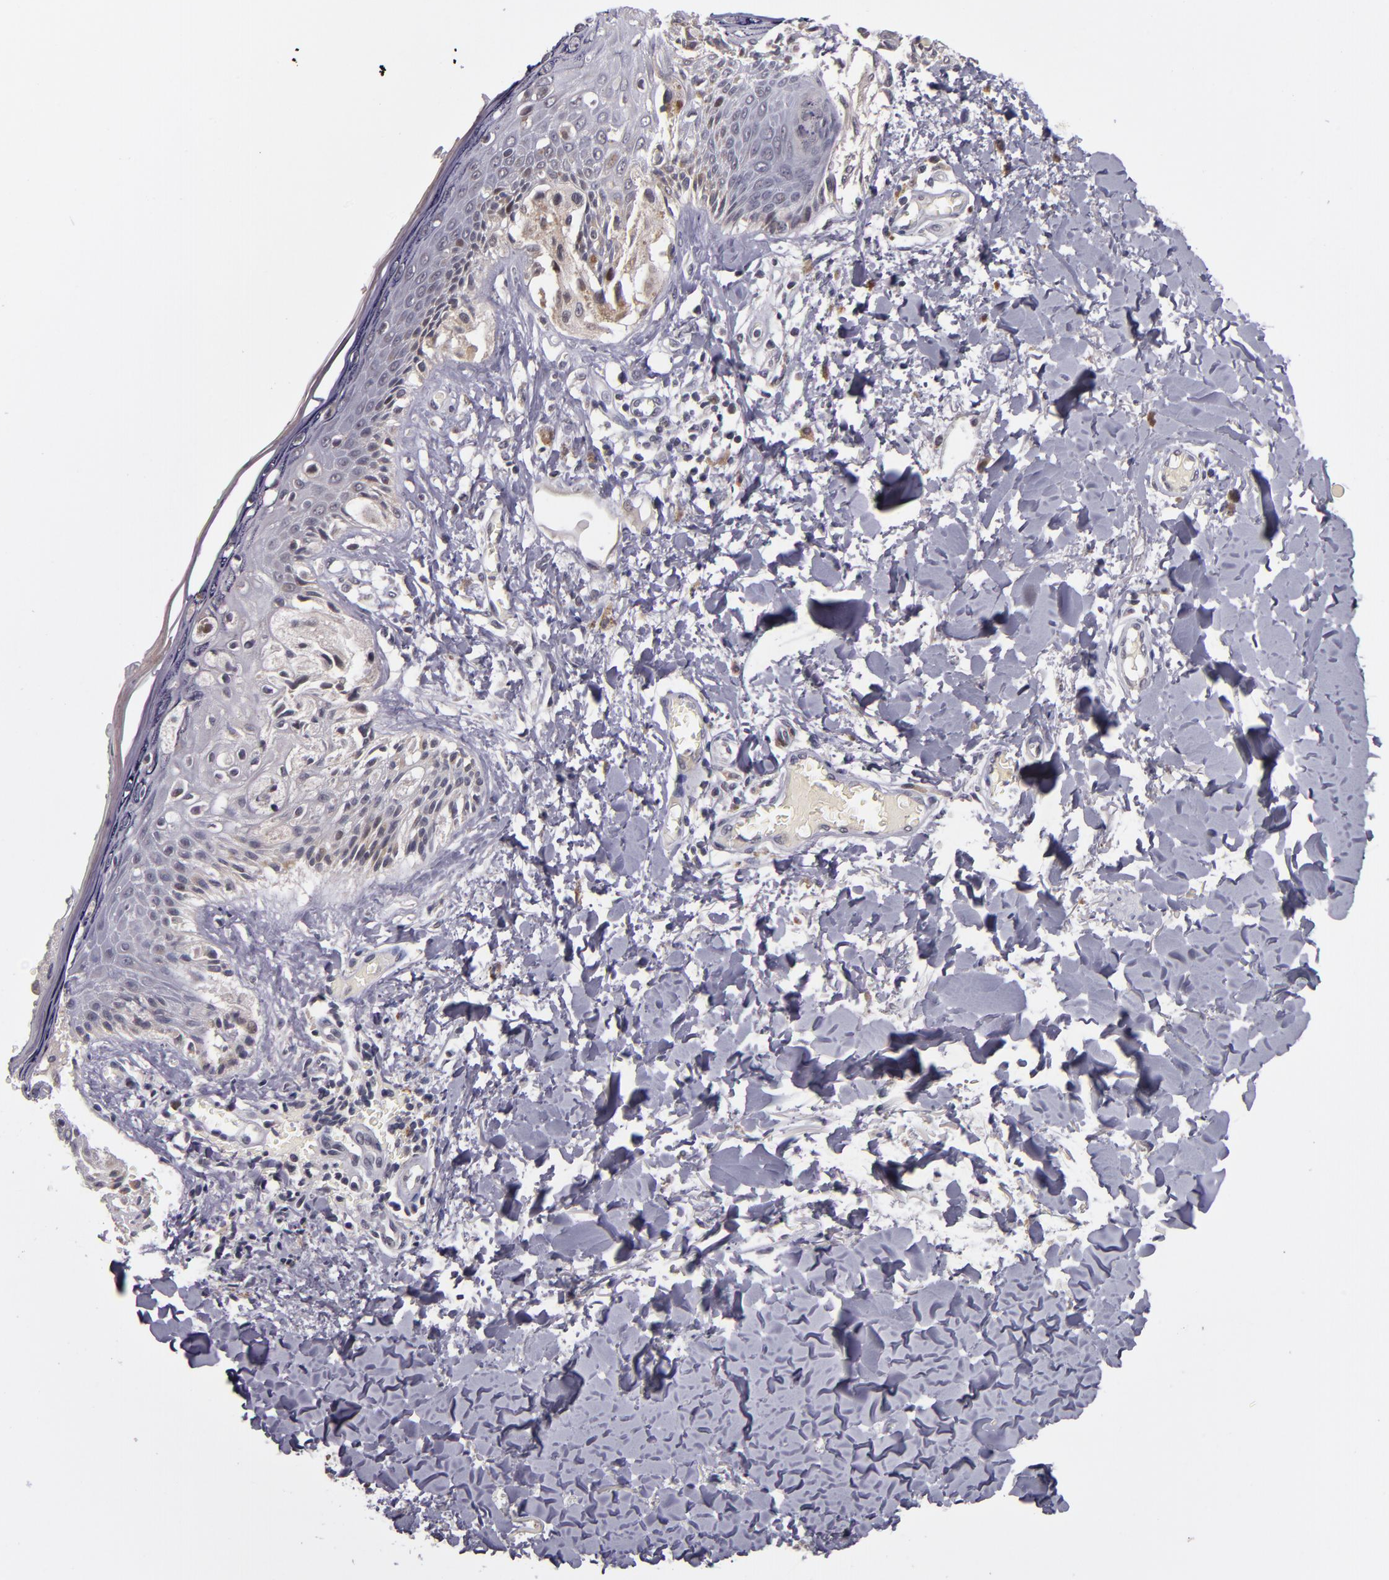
{"staining": {"intensity": "moderate", "quantity": "<25%", "location": "nuclear"}, "tissue": "melanoma", "cell_type": "Tumor cells", "image_type": "cancer", "snomed": [{"axis": "morphology", "description": "Malignant melanoma, NOS"}, {"axis": "topography", "description": "Skin"}], "caption": "Protein analysis of melanoma tissue demonstrates moderate nuclear positivity in about <25% of tumor cells.", "gene": "CDC7", "patient": {"sex": "female", "age": 82}}